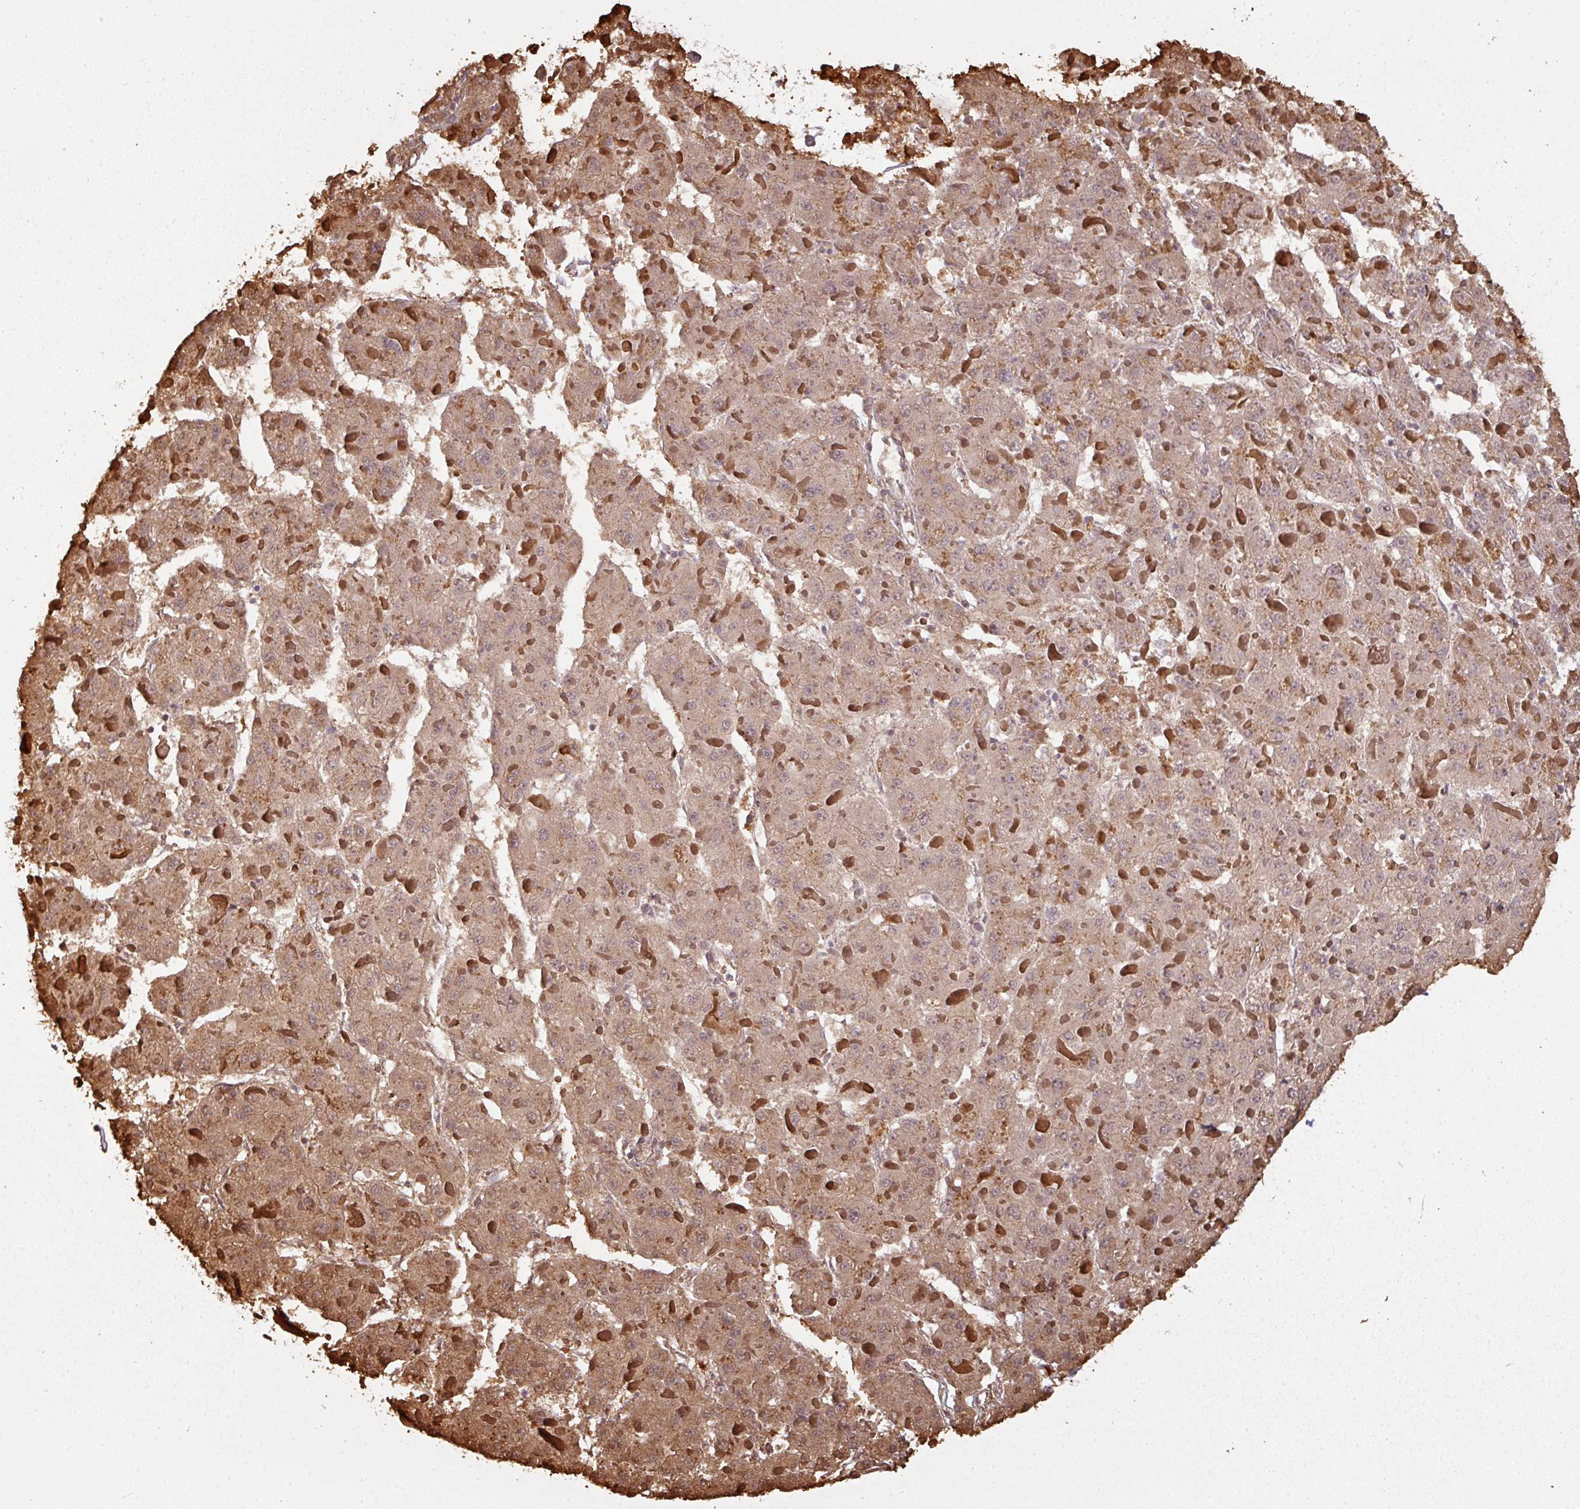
{"staining": {"intensity": "moderate", "quantity": ">75%", "location": "cytoplasmic/membranous"}, "tissue": "liver cancer", "cell_type": "Tumor cells", "image_type": "cancer", "snomed": [{"axis": "morphology", "description": "Carcinoma, Hepatocellular, NOS"}, {"axis": "topography", "description": "Liver"}], "caption": "Immunohistochemical staining of liver hepatocellular carcinoma reveals moderate cytoplasmic/membranous protein expression in approximately >75% of tumor cells.", "gene": "CXCR5", "patient": {"sex": "female", "age": 73}}